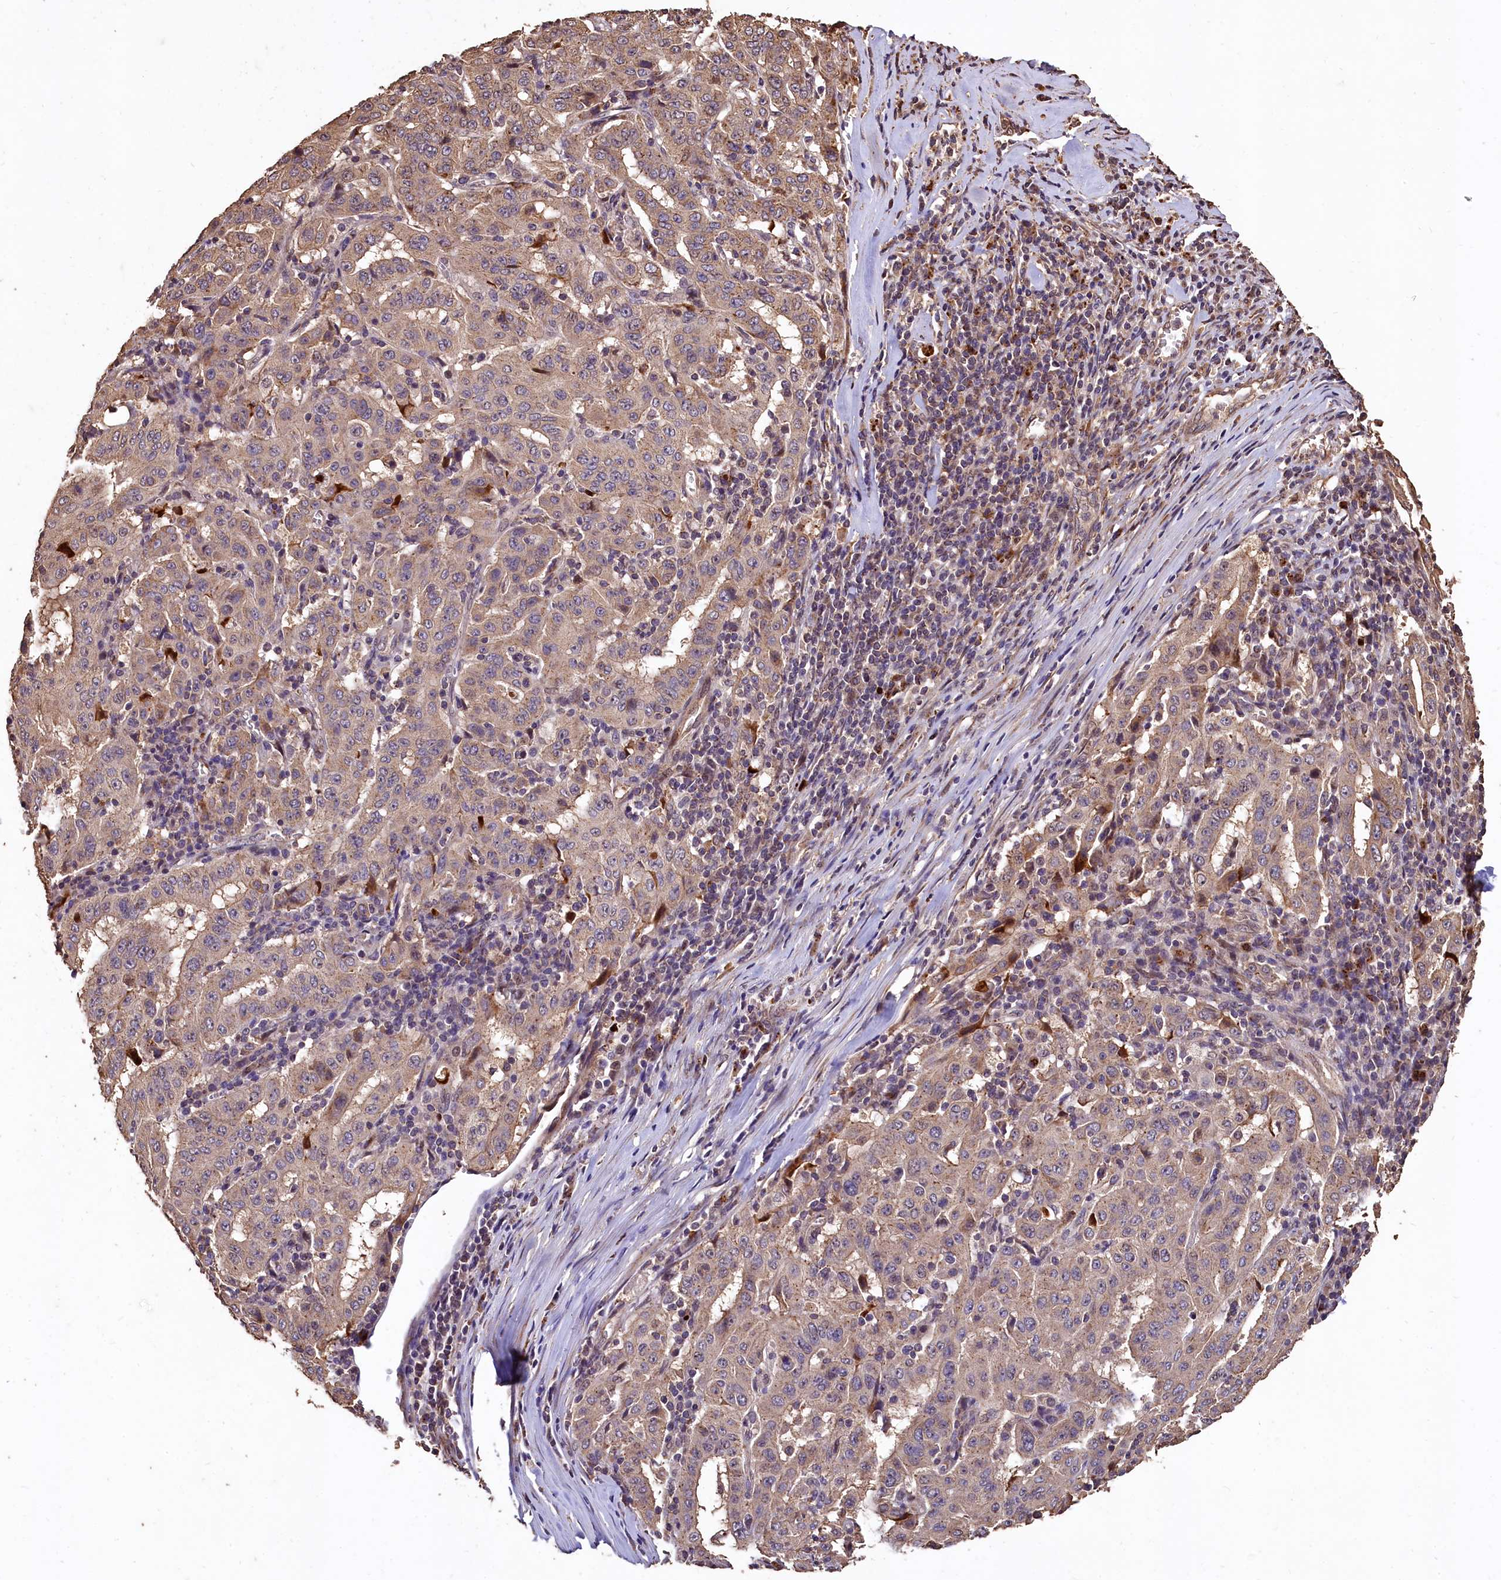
{"staining": {"intensity": "weak", "quantity": "25%-75%", "location": "cytoplasmic/membranous"}, "tissue": "pancreatic cancer", "cell_type": "Tumor cells", "image_type": "cancer", "snomed": [{"axis": "morphology", "description": "Adenocarcinoma, NOS"}, {"axis": "topography", "description": "Pancreas"}], "caption": "Immunohistochemistry image of neoplastic tissue: human pancreatic cancer (adenocarcinoma) stained using immunohistochemistry demonstrates low levels of weak protein expression localized specifically in the cytoplasmic/membranous of tumor cells, appearing as a cytoplasmic/membranous brown color.", "gene": "LSM4", "patient": {"sex": "male", "age": 63}}